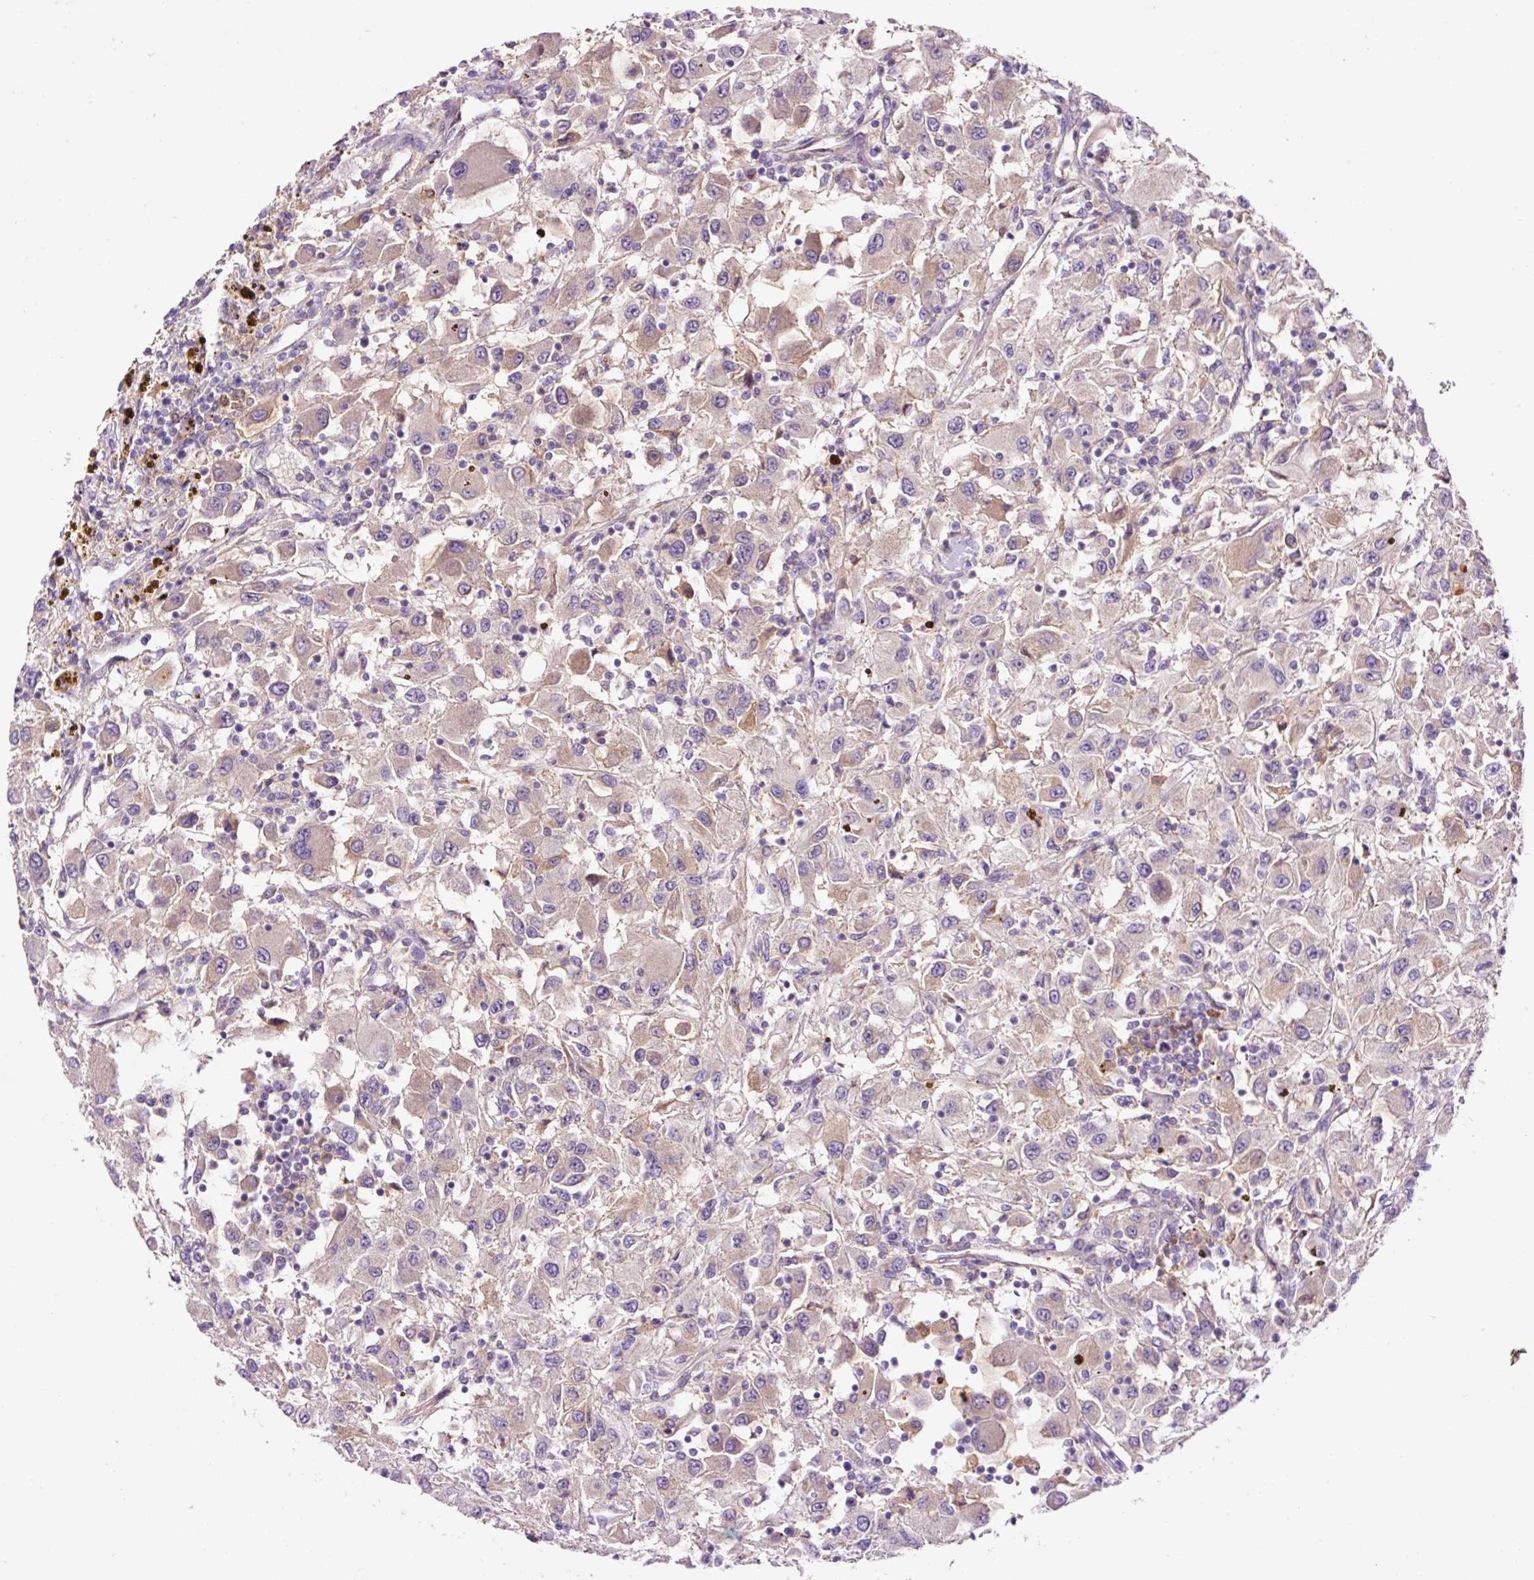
{"staining": {"intensity": "weak", "quantity": "25%-75%", "location": "cytoplasmic/membranous"}, "tissue": "renal cancer", "cell_type": "Tumor cells", "image_type": "cancer", "snomed": [{"axis": "morphology", "description": "Adenocarcinoma, NOS"}, {"axis": "topography", "description": "Kidney"}], "caption": "Immunohistochemical staining of renal cancer reveals weak cytoplasmic/membranous protein positivity in about 25%-75% of tumor cells.", "gene": "DPPA4", "patient": {"sex": "female", "age": 67}}